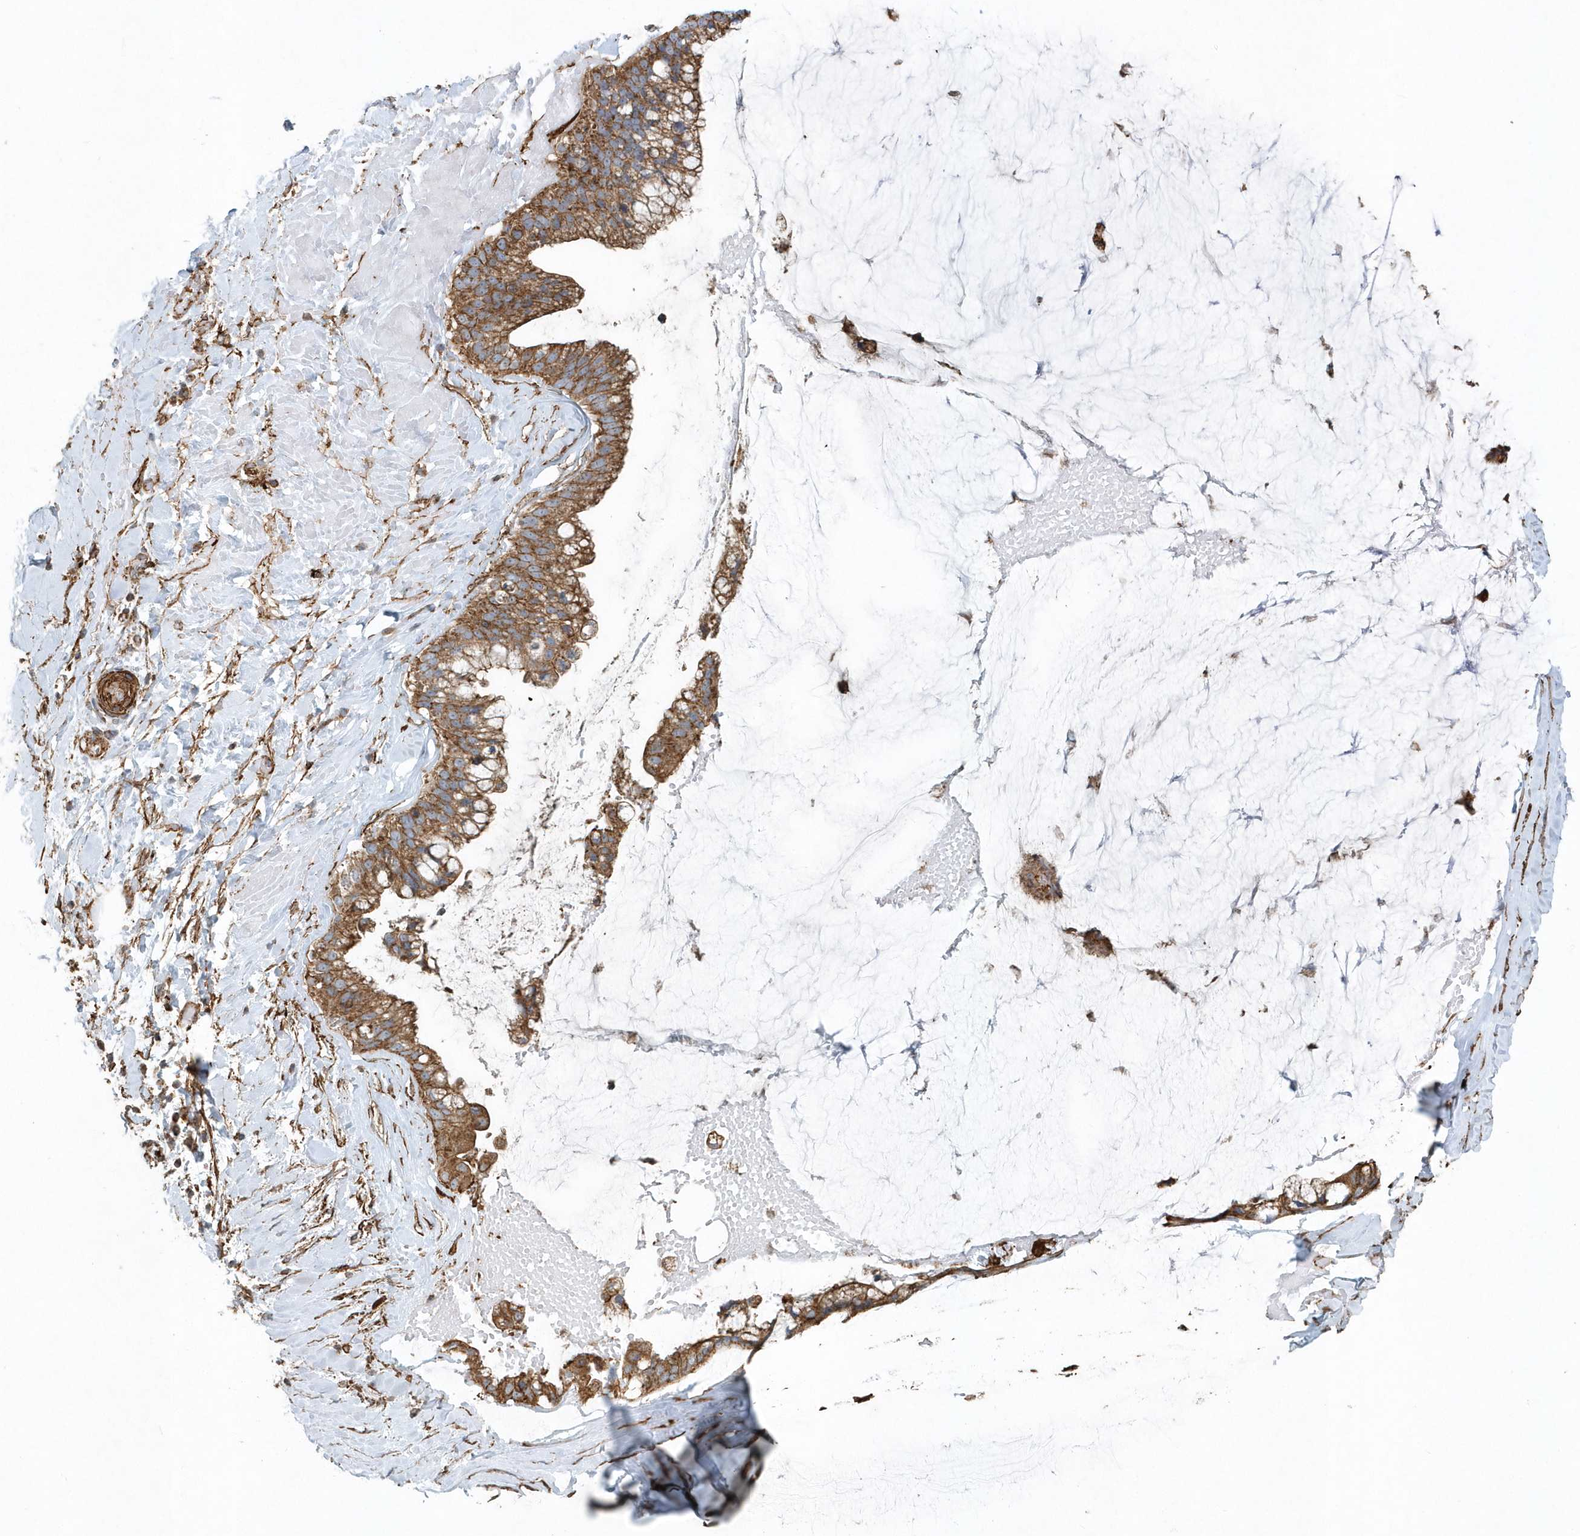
{"staining": {"intensity": "moderate", "quantity": ">75%", "location": "cytoplasmic/membranous"}, "tissue": "ovarian cancer", "cell_type": "Tumor cells", "image_type": "cancer", "snomed": [{"axis": "morphology", "description": "Cystadenocarcinoma, mucinous, NOS"}, {"axis": "topography", "description": "Ovary"}], "caption": "Tumor cells display medium levels of moderate cytoplasmic/membranous expression in about >75% of cells in mucinous cystadenocarcinoma (ovarian). The protein of interest is shown in brown color, while the nuclei are stained blue.", "gene": "MMUT", "patient": {"sex": "female", "age": 39}}